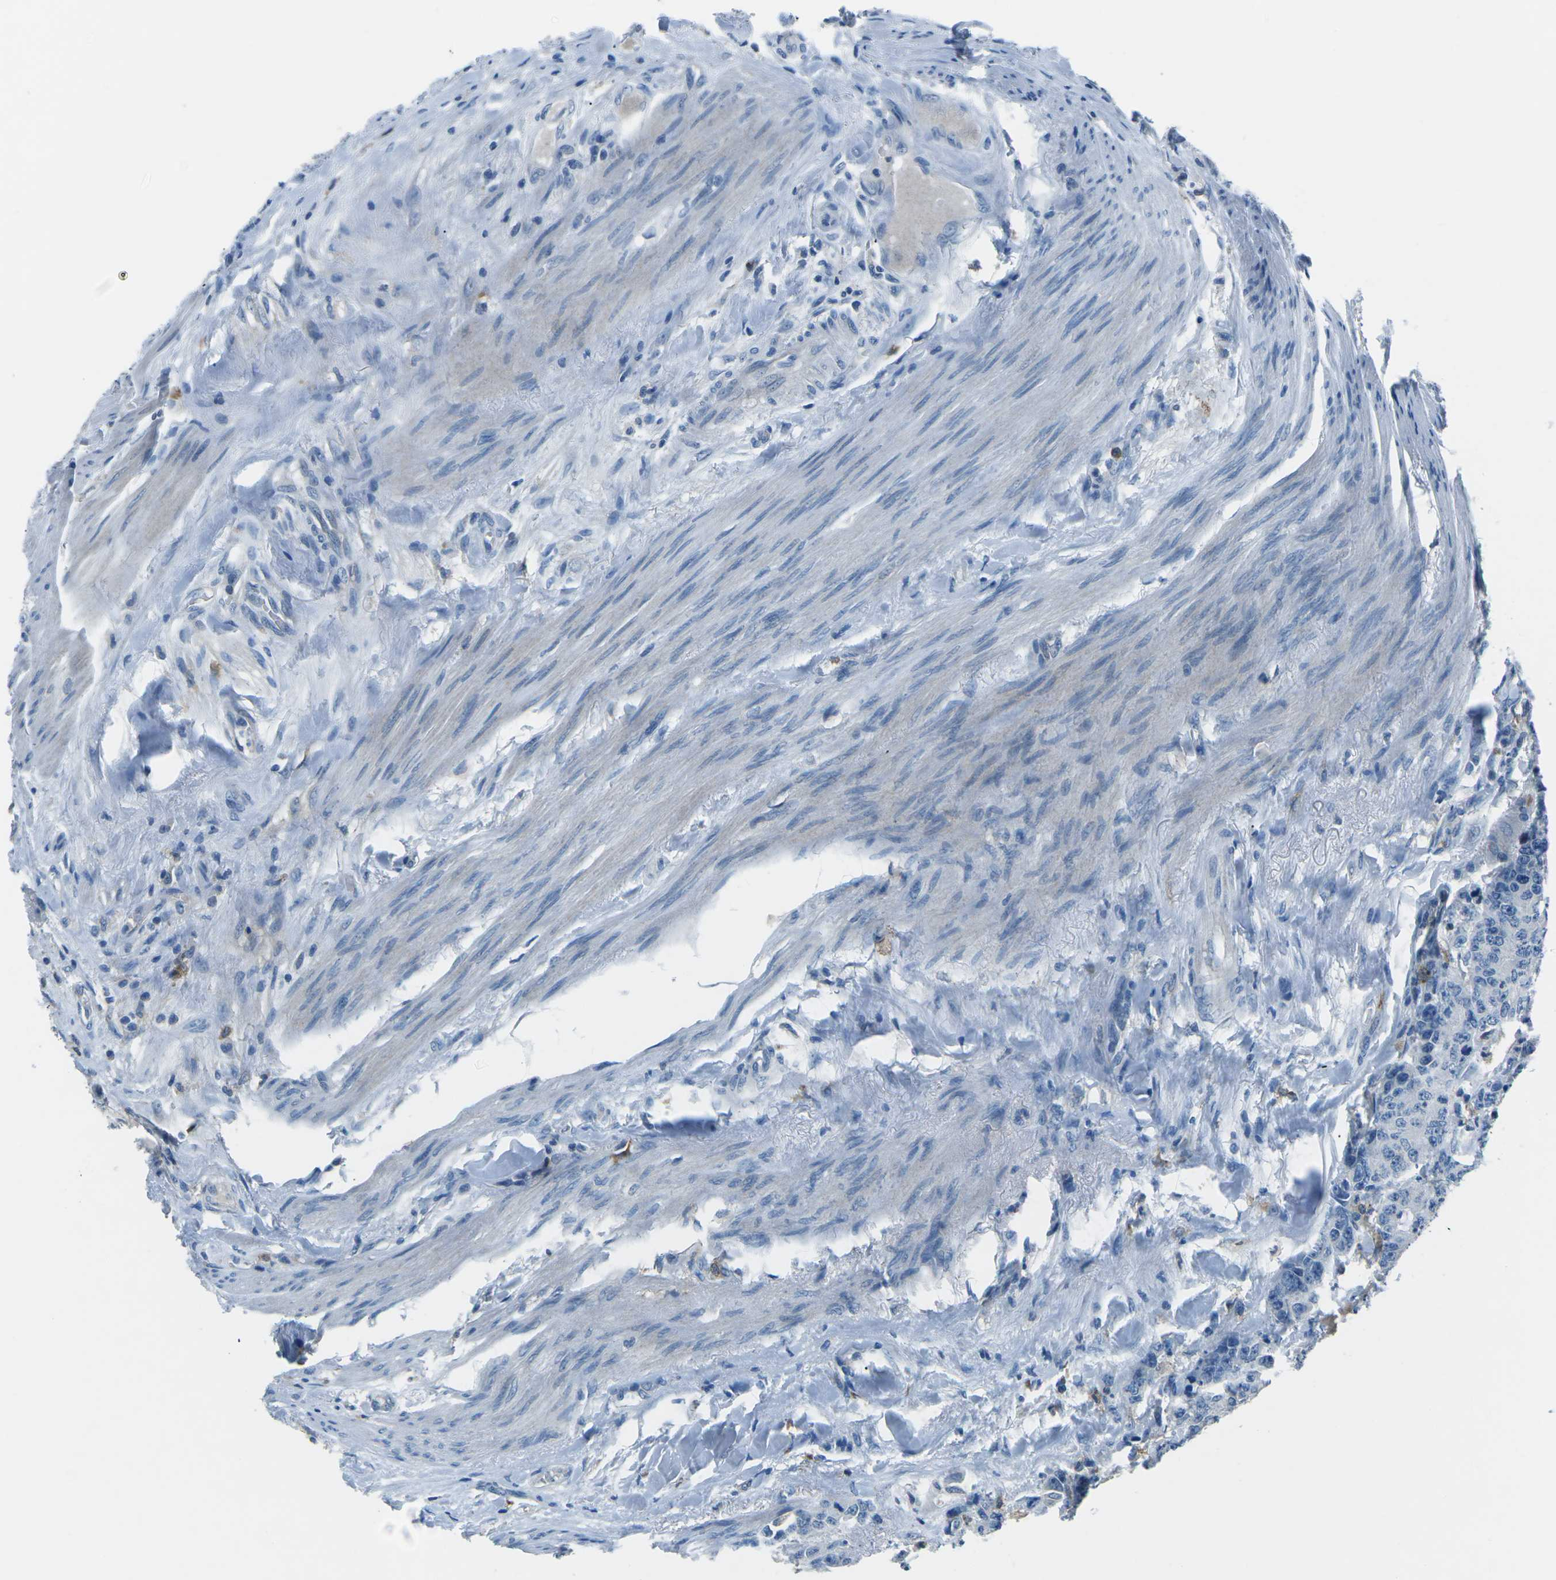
{"staining": {"intensity": "negative", "quantity": "none", "location": "none"}, "tissue": "colorectal cancer", "cell_type": "Tumor cells", "image_type": "cancer", "snomed": [{"axis": "morphology", "description": "Adenocarcinoma, NOS"}, {"axis": "topography", "description": "Colon"}], "caption": "A high-resolution photomicrograph shows immunohistochemistry staining of colorectal cancer, which demonstrates no significant expression in tumor cells.", "gene": "CD1D", "patient": {"sex": "female", "age": 86}}